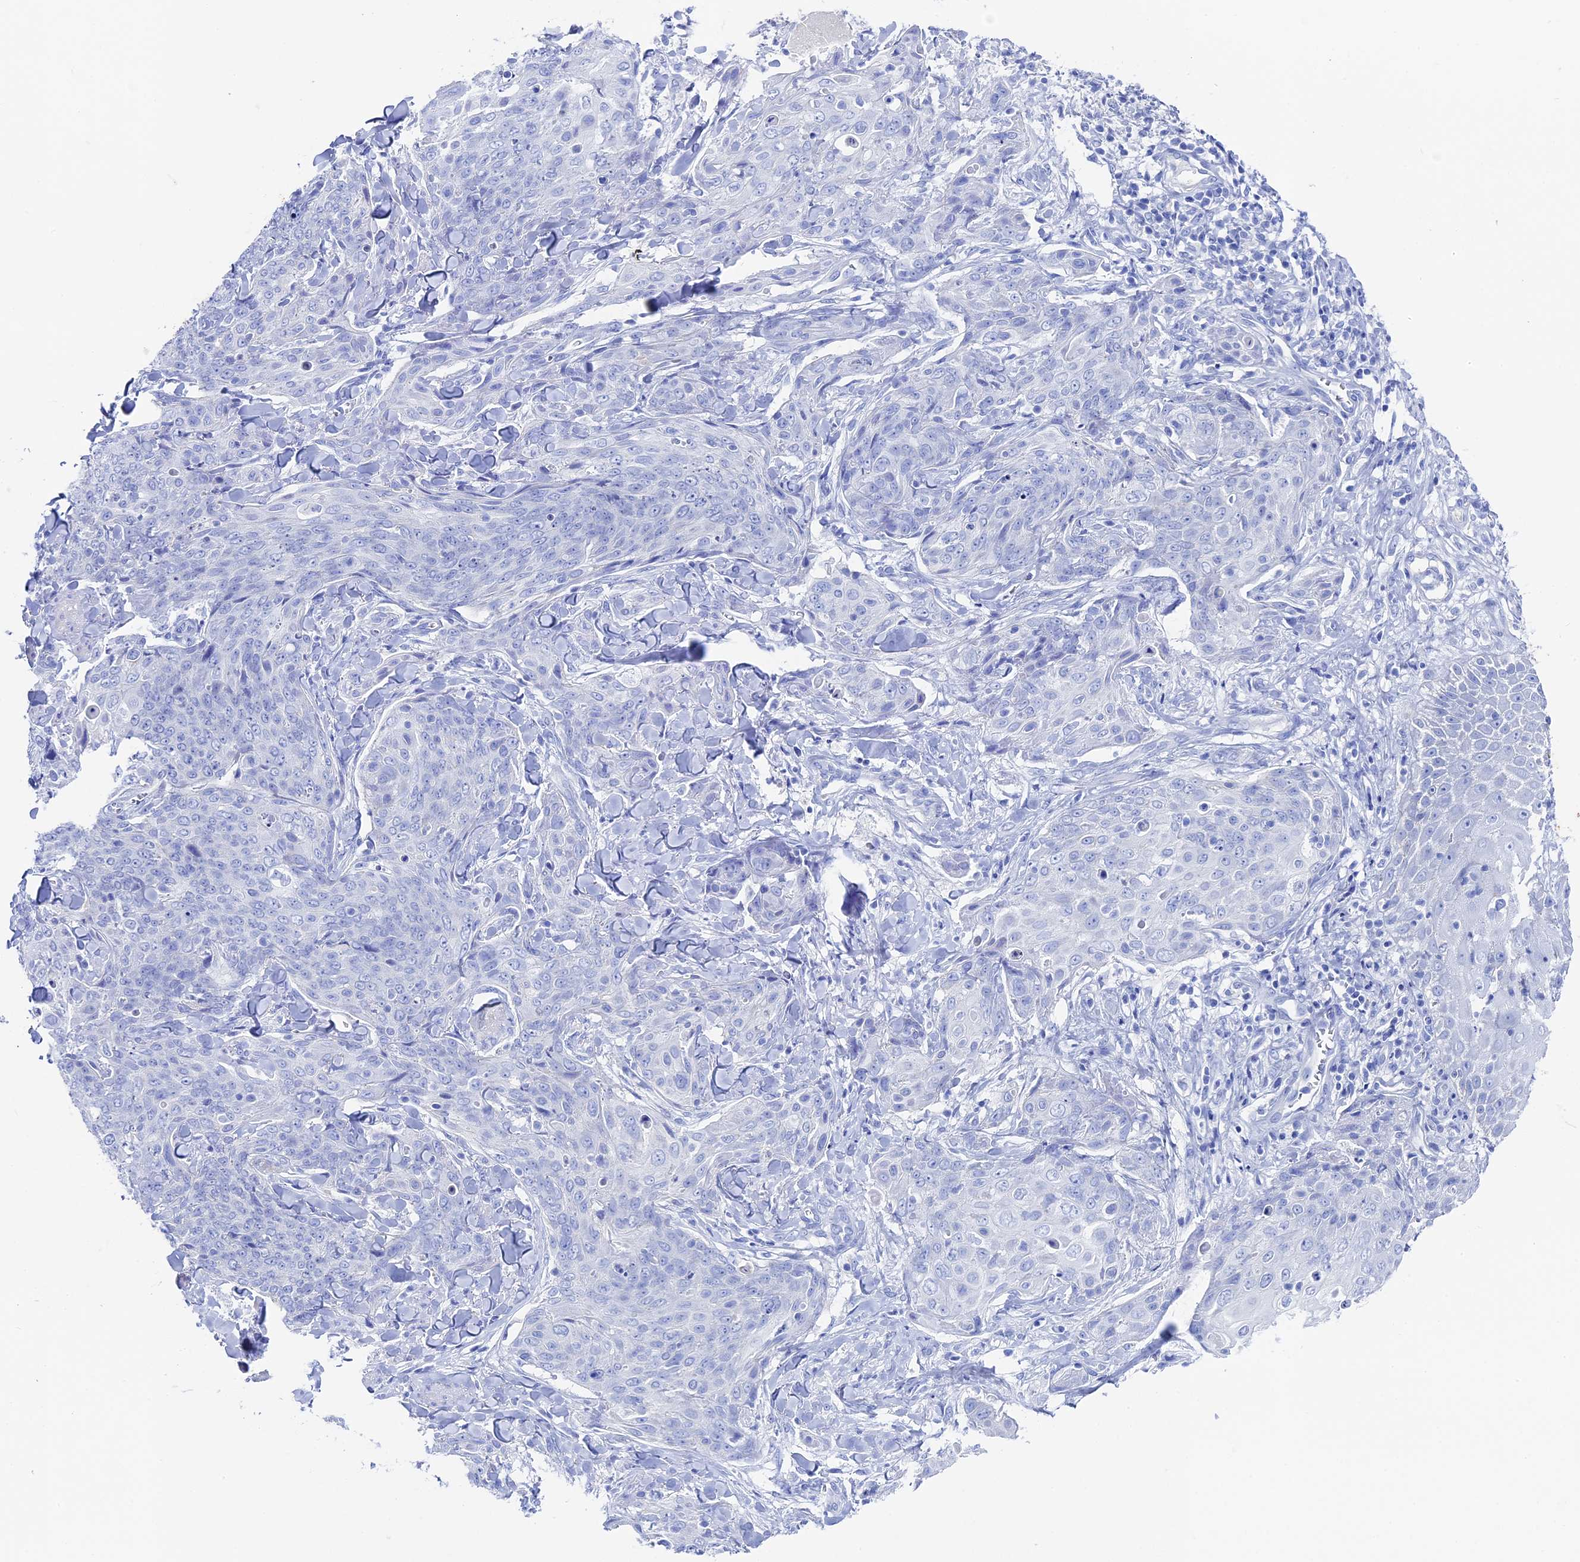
{"staining": {"intensity": "negative", "quantity": "none", "location": "none"}, "tissue": "skin cancer", "cell_type": "Tumor cells", "image_type": "cancer", "snomed": [{"axis": "morphology", "description": "Squamous cell carcinoma, NOS"}, {"axis": "topography", "description": "Skin"}, {"axis": "topography", "description": "Vulva"}], "caption": "Squamous cell carcinoma (skin) was stained to show a protein in brown. There is no significant positivity in tumor cells.", "gene": "UNC119", "patient": {"sex": "female", "age": 85}}